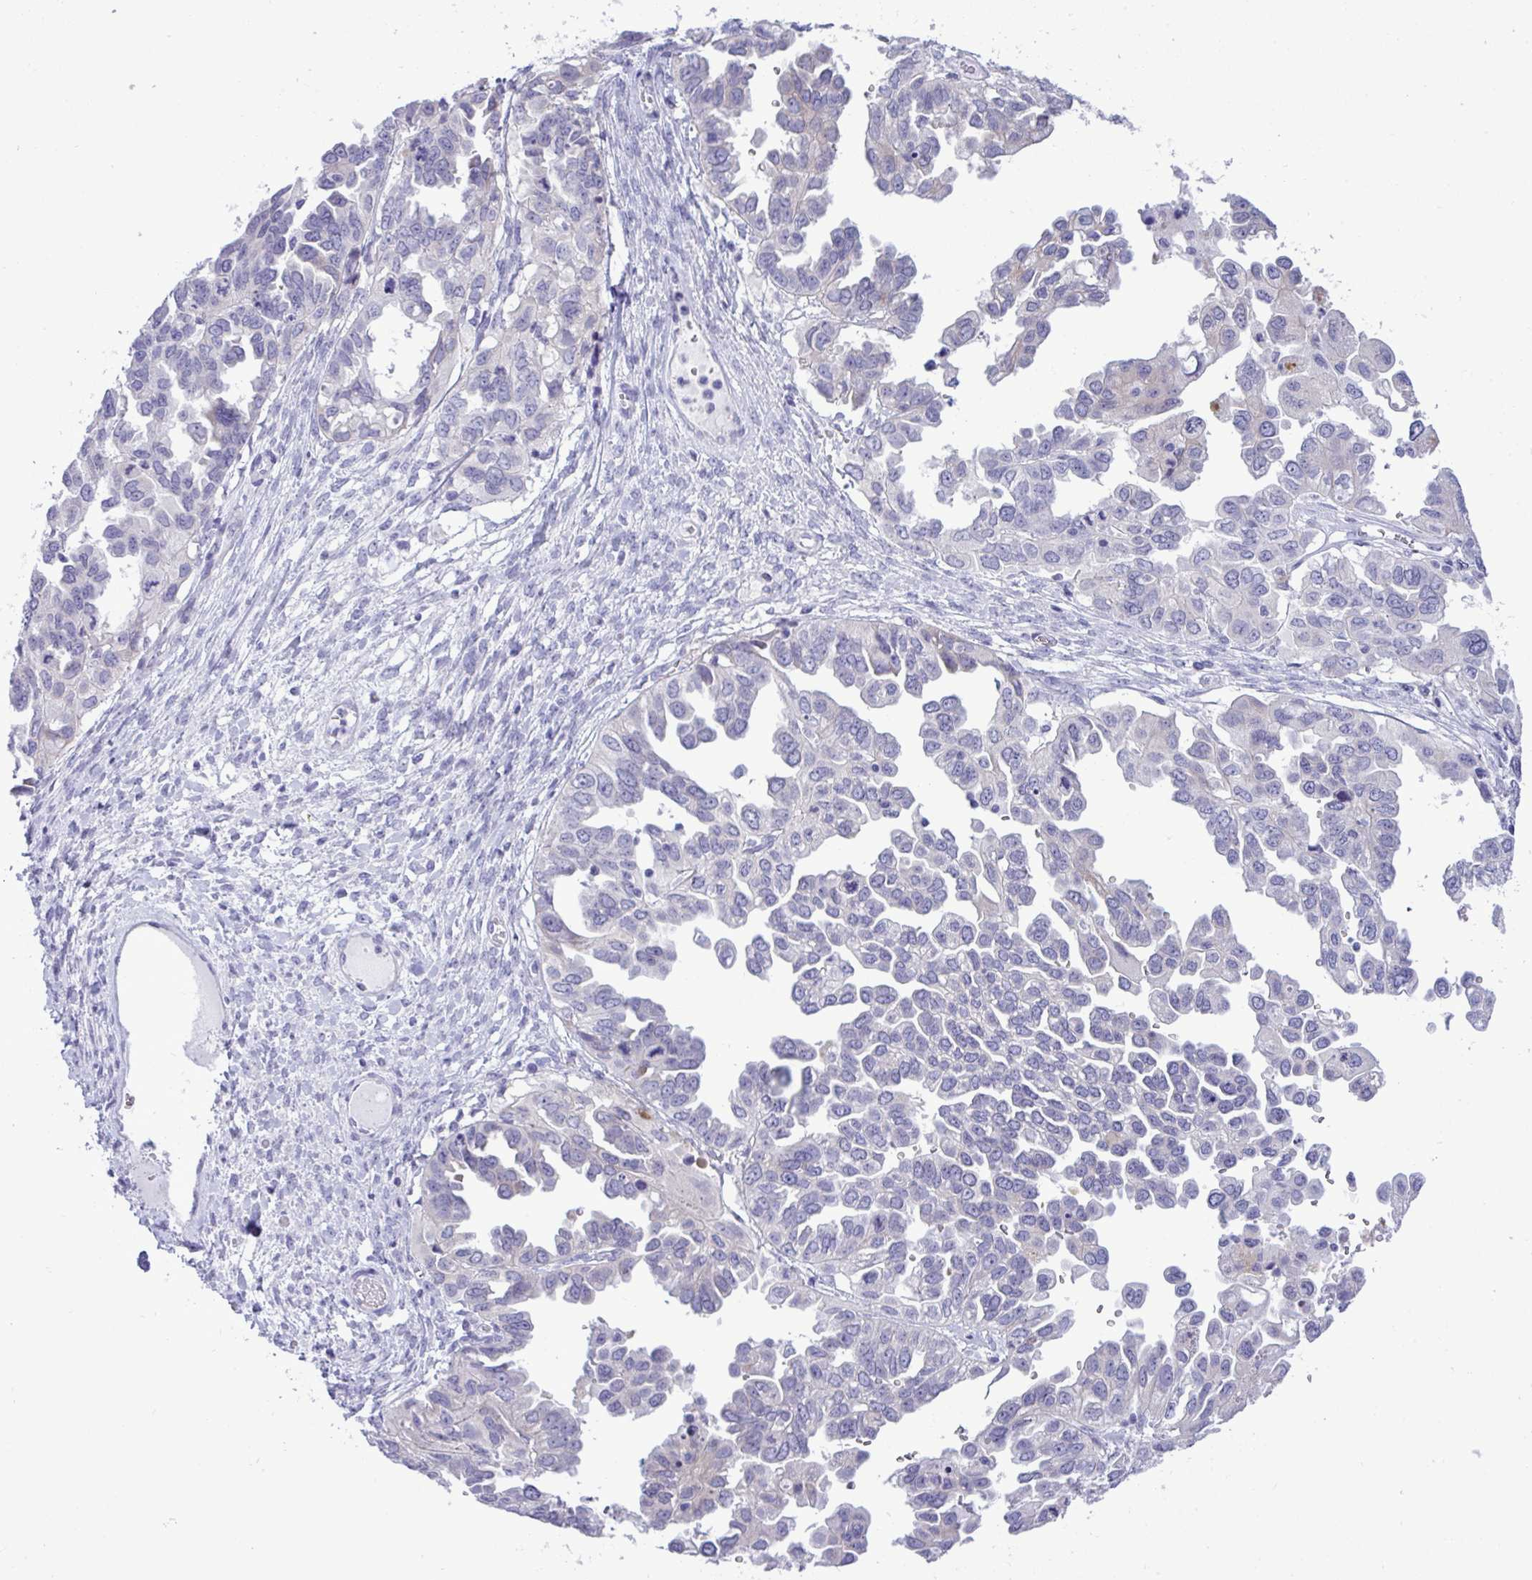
{"staining": {"intensity": "negative", "quantity": "none", "location": "none"}, "tissue": "ovarian cancer", "cell_type": "Tumor cells", "image_type": "cancer", "snomed": [{"axis": "morphology", "description": "Cystadenocarcinoma, serous, NOS"}, {"axis": "topography", "description": "Ovary"}], "caption": "The micrograph demonstrates no significant expression in tumor cells of ovarian serous cystadenocarcinoma.", "gene": "SPAG1", "patient": {"sex": "female", "age": 53}}